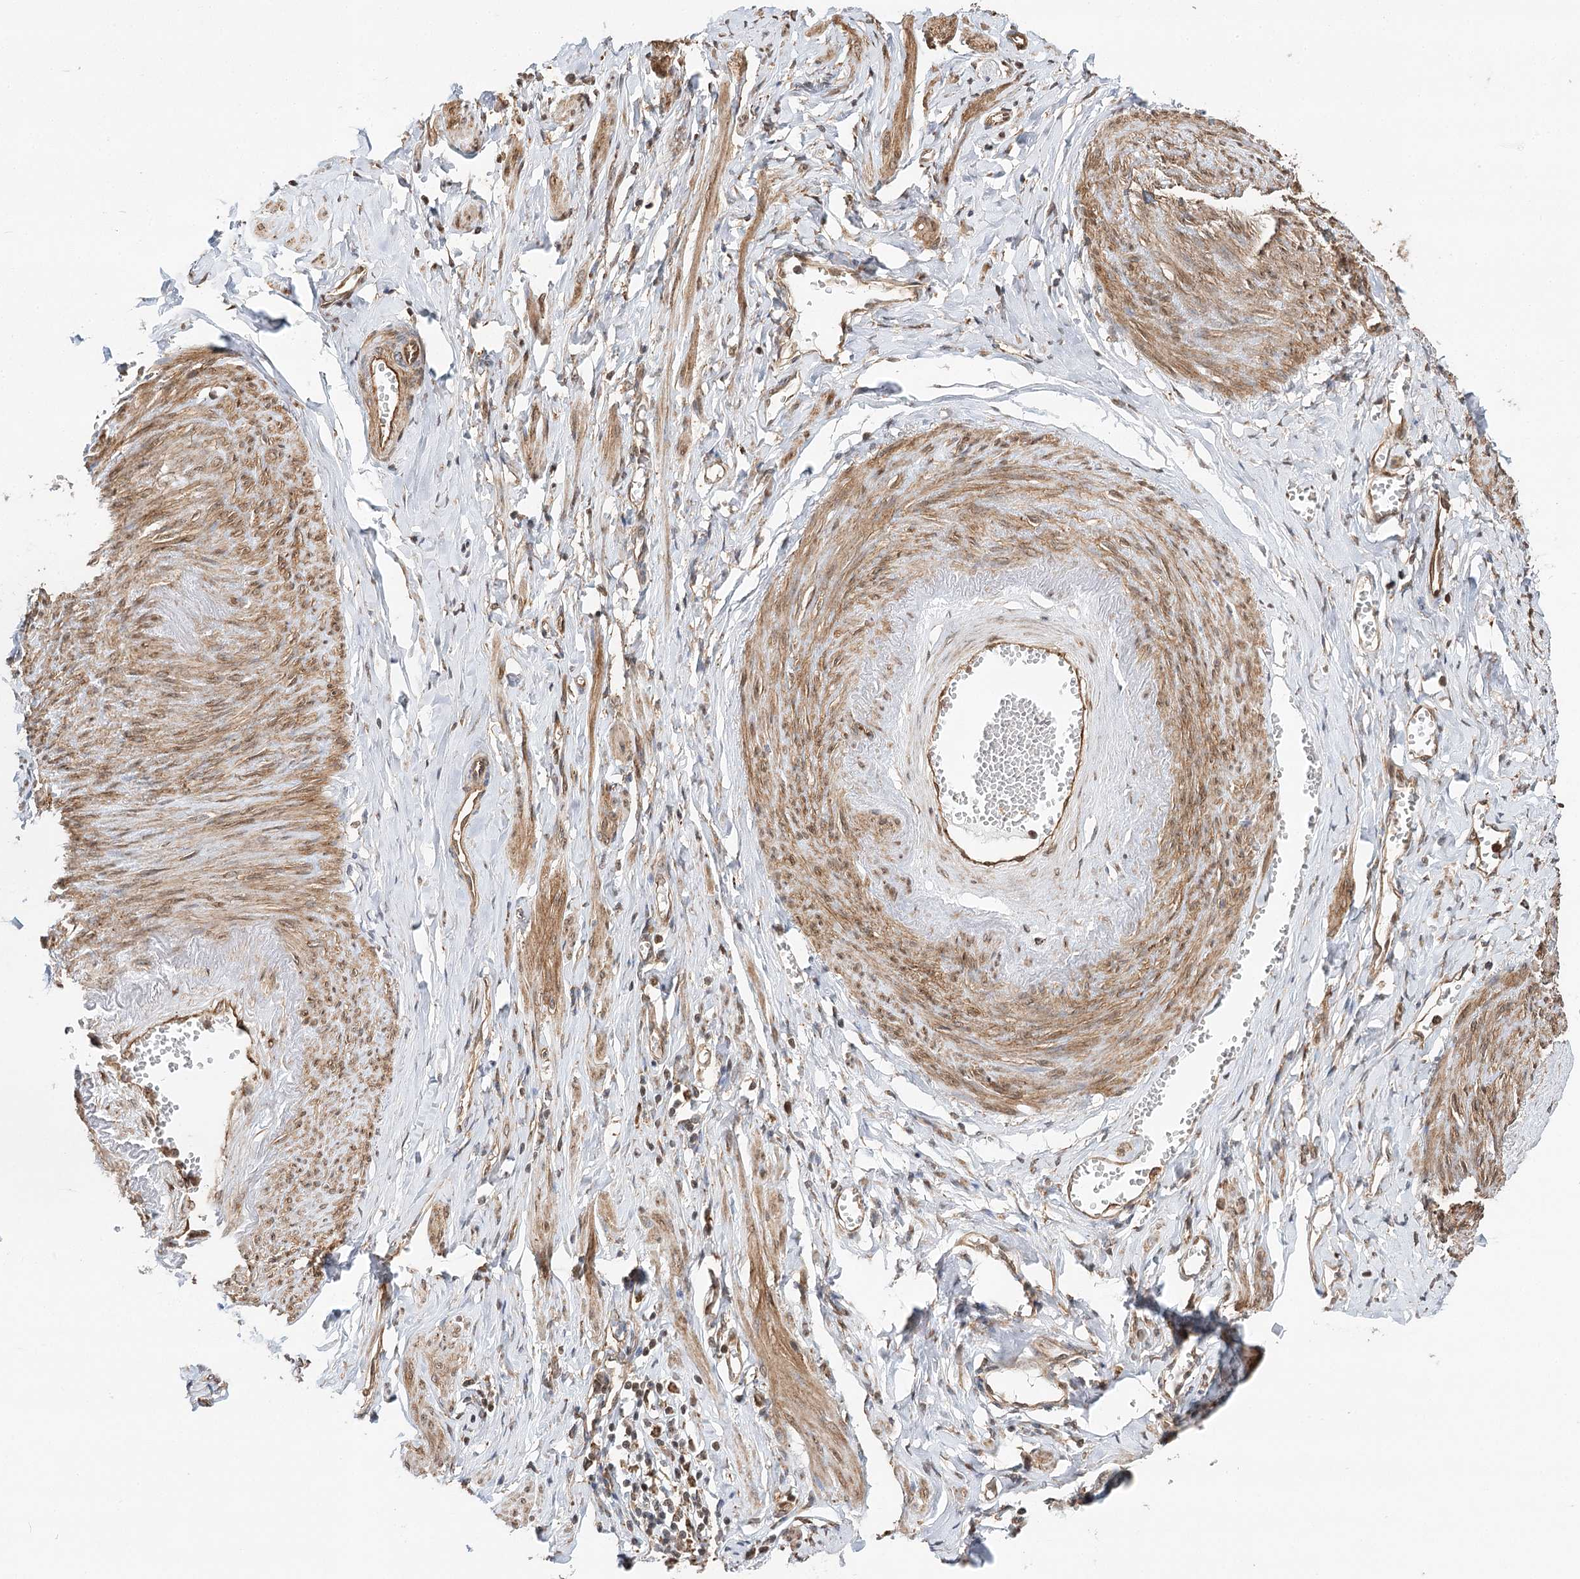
{"staining": {"intensity": "moderate", "quantity": "25%-75%", "location": "cytoplasmic/membranous"}, "tissue": "adipose tissue", "cell_type": "Adipocytes", "image_type": "normal", "snomed": [{"axis": "morphology", "description": "Normal tissue, NOS"}, {"axis": "topography", "description": "Vascular tissue"}, {"axis": "topography", "description": "Fallopian tube"}, {"axis": "topography", "description": "Ovary"}], "caption": "Immunohistochemical staining of unremarkable human adipose tissue displays moderate cytoplasmic/membranous protein positivity in approximately 25%-75% of adipocytes.", "gene": "DNAJB14", "patient": {"sex": "female", "age": 67}}